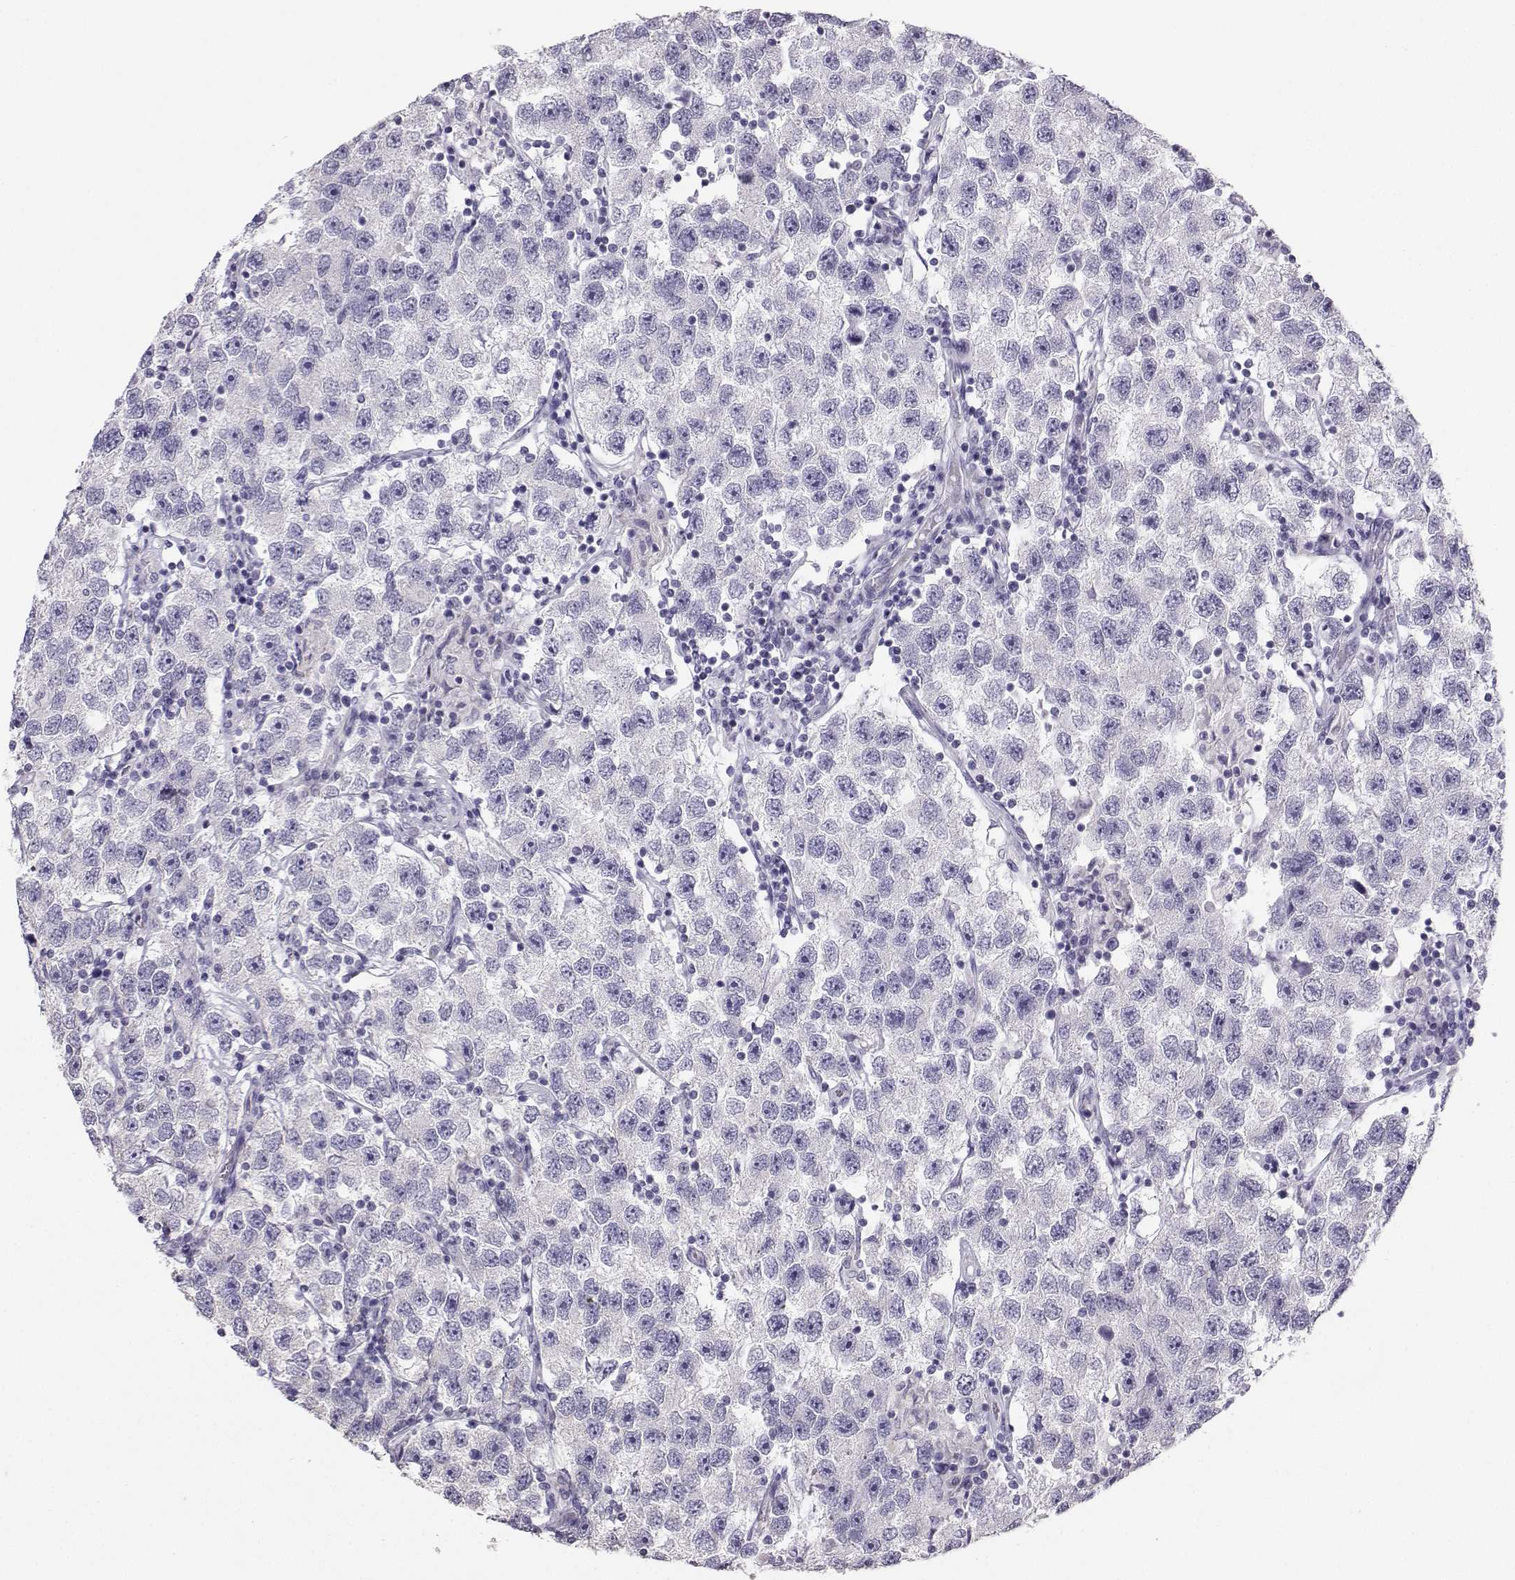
{"staining": {"intensity": "negative", "quantity": "none", "location": "none"}, "tissue": "testis cancer", "cell_type": "Tumor cells", "image_type": "cancer", "snomed": [{"axis": "morphology", "description": "Seminoma, NOS"}, {"axis": "topography", "description": "Testis"}], "caption": "A photomicrograph of testis cancer (seminoma) stained for a protein displays no brown staining in tumor cells.", "gene": "AVP", "patient": {"sex": "male", "age": 26}}